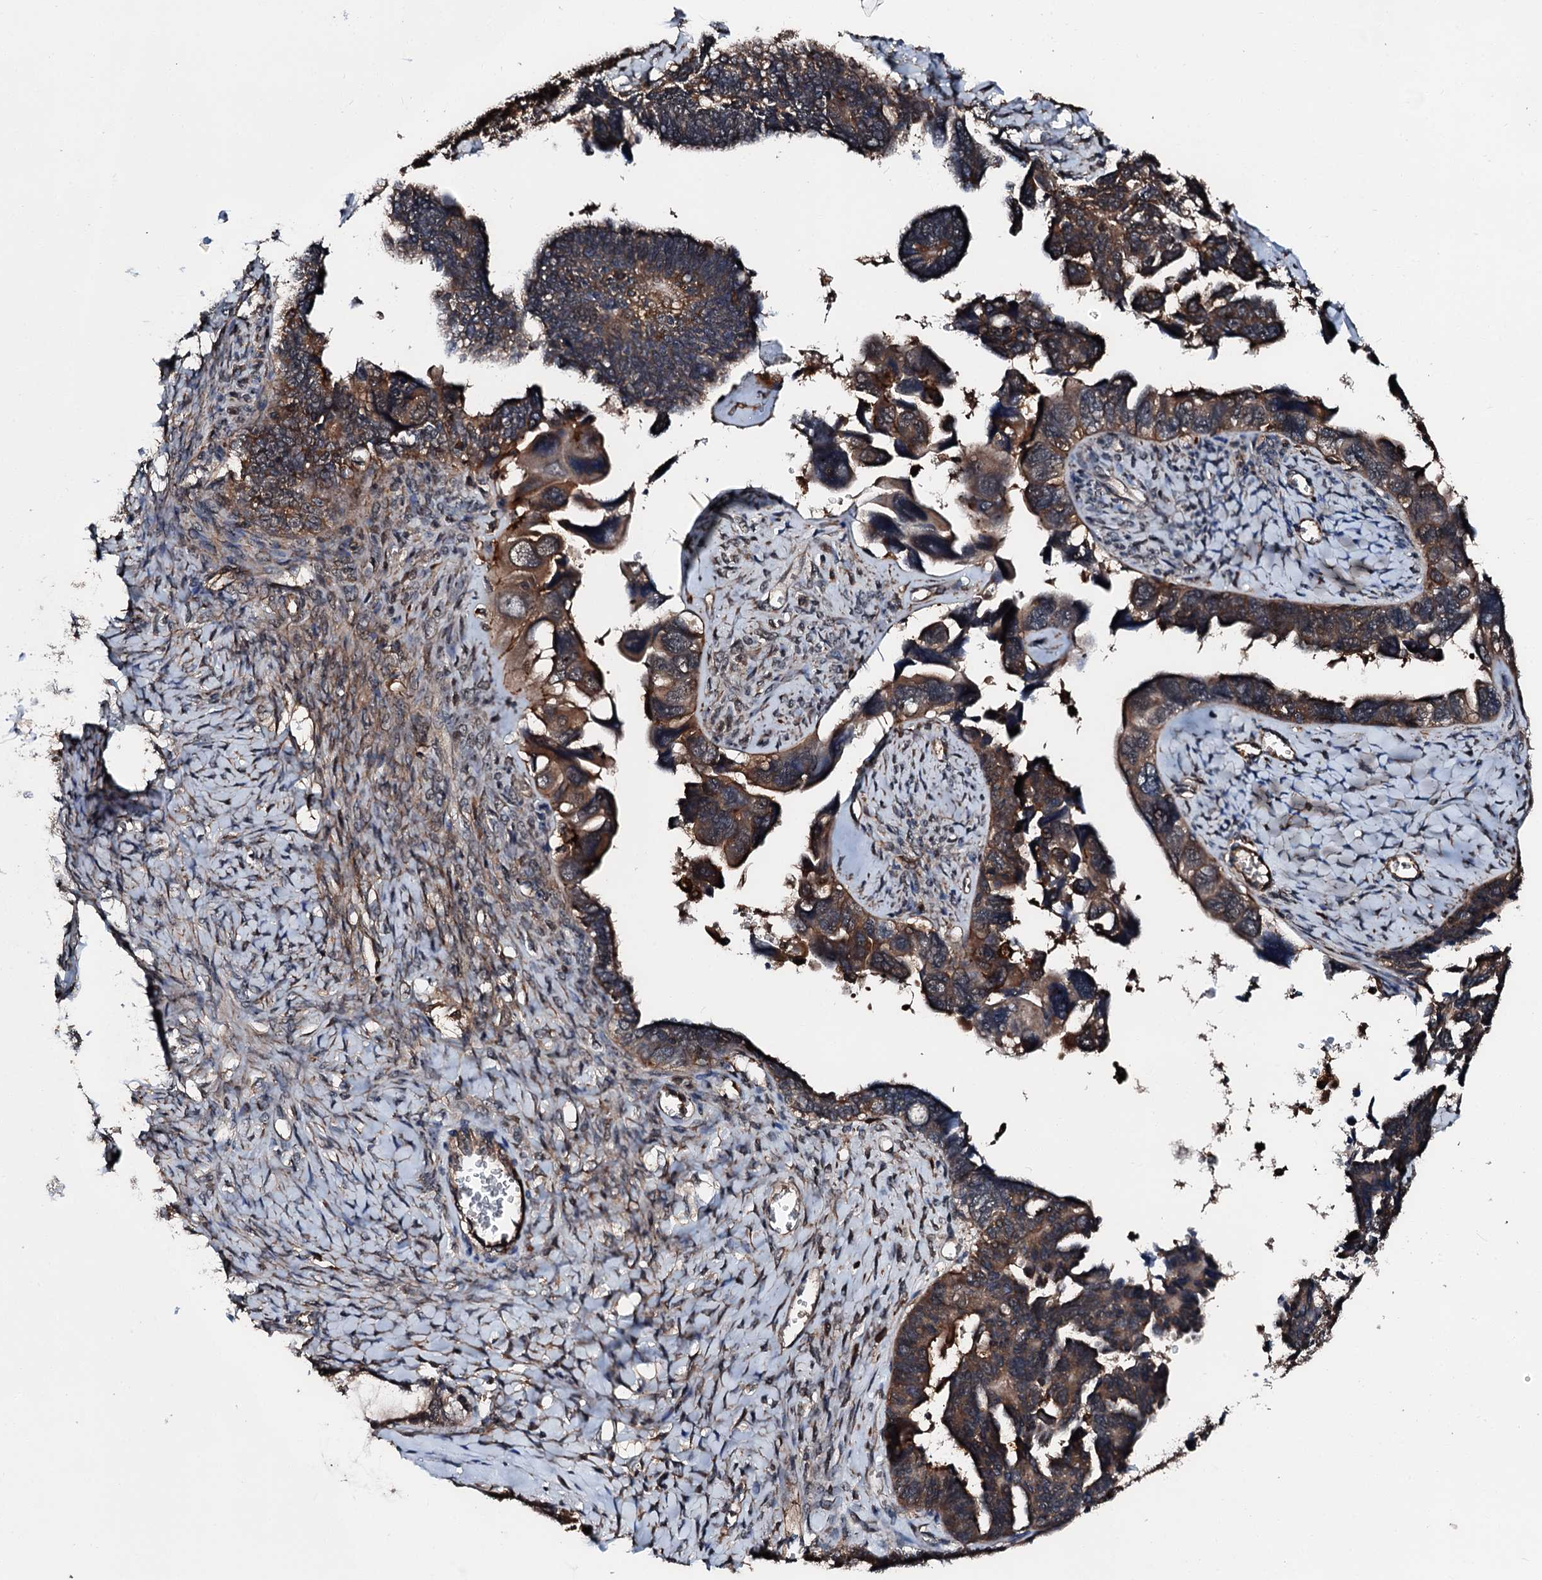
{"staining": {"intensity": "moderate", "quantity": ">75%", "location": "cytoplasmic/membranous"}, "tissue": "ovarian cancer", "cell_type": "Tumor cells", "image_type": "cancer", "snomed": [{"axis": "morphology", "description": "Cystadenocarcinoma, serous, NOS"}, {"axis": "topography", "description": "Ovary"}], "caption": "A brown stain labels moderate cytoplasmic/membranous positivity of a protein in ovarian serous cystadenocarcinoma tumor cells. (IHC, brightfield microscopy, high magnification).", "gene": "FGD4", "patient": {"sex": "female", "age": 79}}